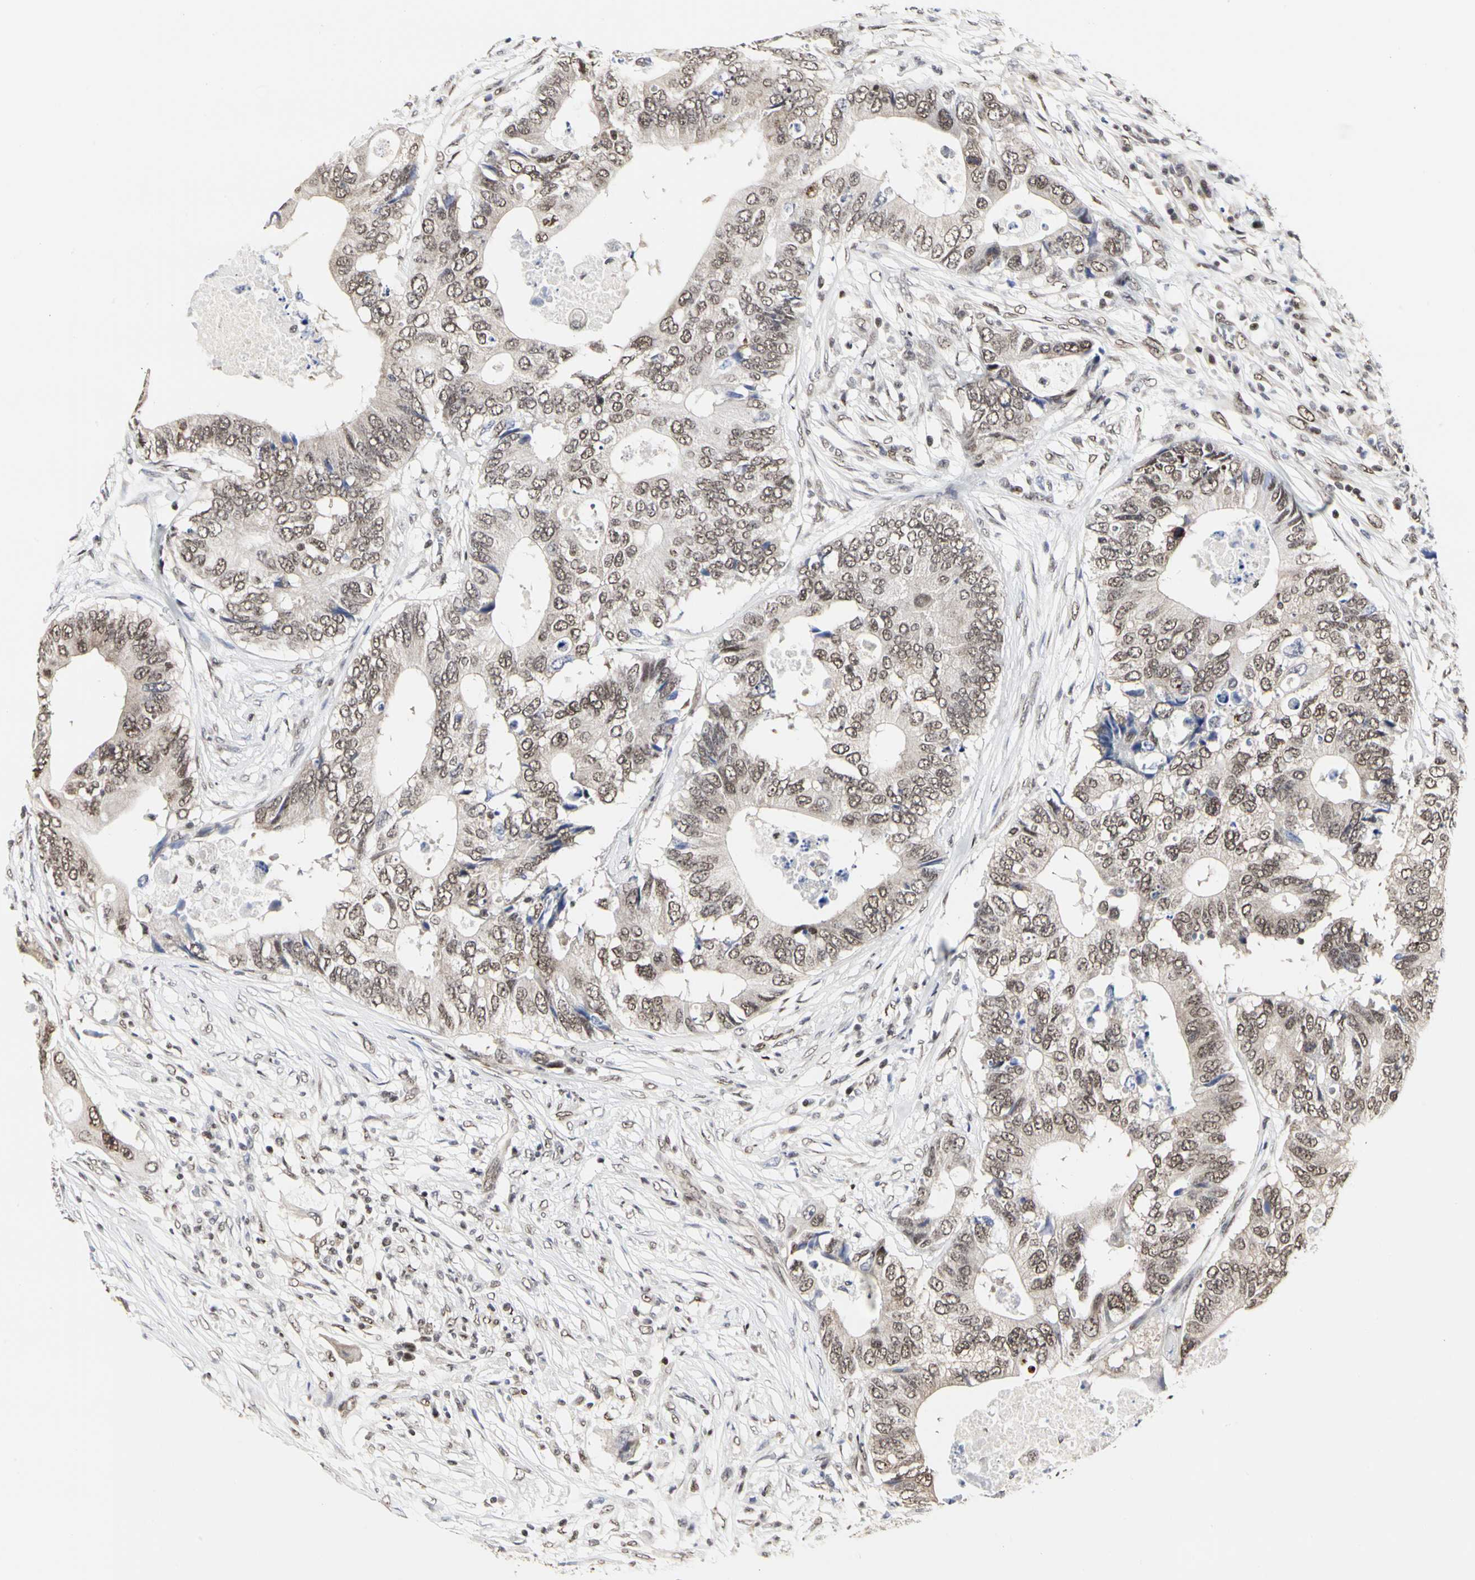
{"staining": {"intensity": "moderate", "quantity": ">75%", "location": "nuclear"}, "tissue": "colorectal cancer", "cell_type": "Tumor cells", "image_type": "cancer", "snomed": [{"axis": "morphology", "description": "Adenocarcinoma, NOS"}, {"axis": "topography", "description": "Colon"}], "caption": "Human colorectal cancer (adenocarcinoma) stained for a protein (brown) exhibits moderate nuclear positive positivity in about >75% of tumor cells.", "gene": "PRMT3", "patient": {"sex": "male", "age": 71}}